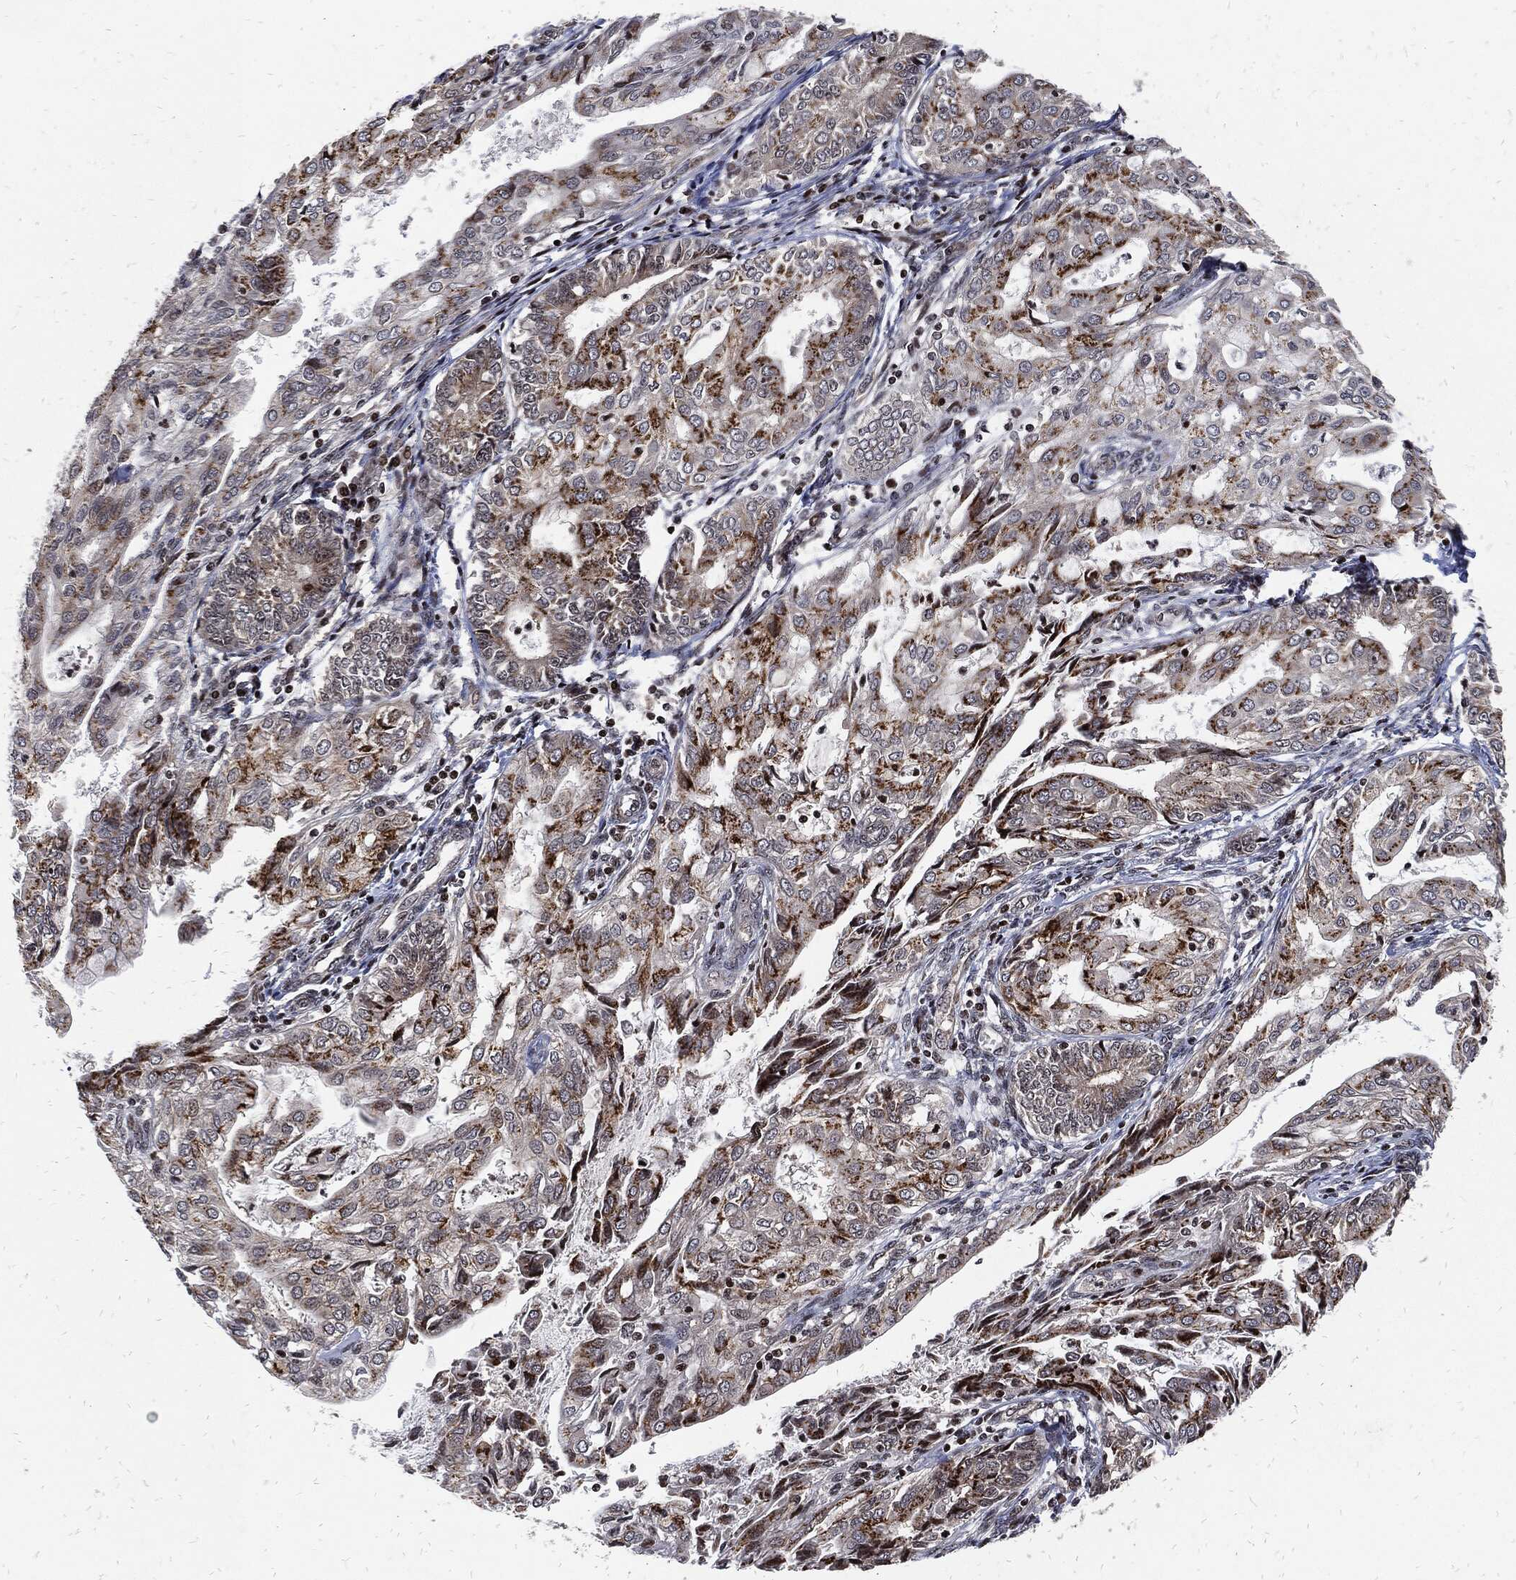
{"staining": {"intensity": "strong", "quantity": "25%-75%", "location": "cytoplasmic/membranous"}, "tissue": "endometrial cancer", "cell_type": "Tumor cells", "image_type": "cancer", "snomed": [{"axis": "morphology", "description": "Adenocarcinoma, NOS"}, {"axis": "topography", "description": "Endometrium"}], "caption": "The image displays a brown stain indicating the presence of a protein in the cytoplasmic/membranous of tumor cells in endometrial cancer (adenocarcinoma).", "gene": "ZNF775", "patient": {"sex": "female", "age": 68}}